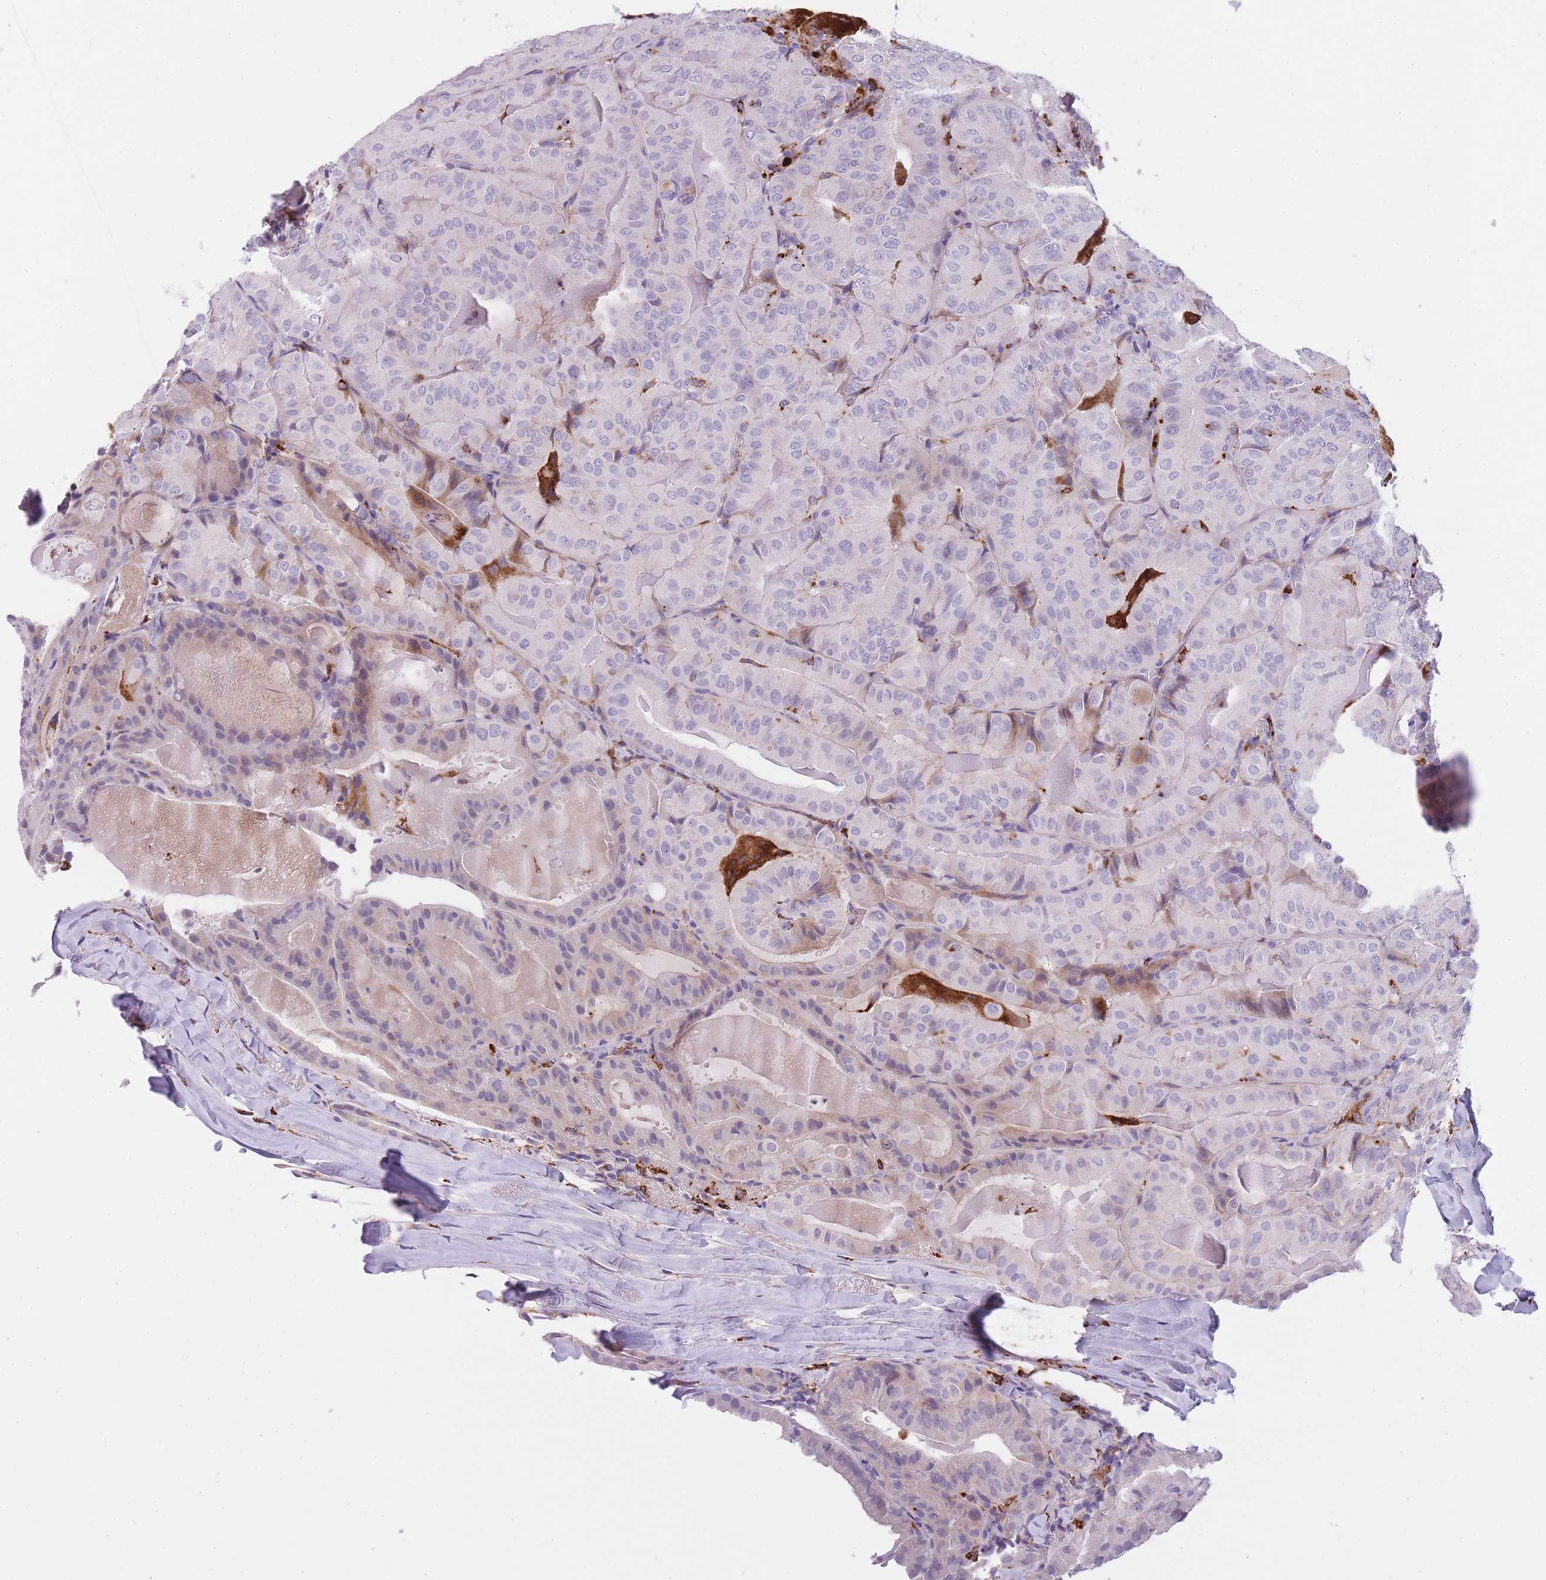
{"staining": {"intensity": "weak", "quantity": "25%-75%", "location": "cytoplasmic/membranous"}, "tissue": "thyroid cancer", "cell_type": "Tumor cells", "image_type": "cancer", "snomed": [{"axis": "morphology", "description": "Papillary adenocarcinoma, NOS"}, {"axis": "topography", "description": "Thyroid gland"}], "caption": "Protein expression analysis of thyroid cancer demonstrates weak cytoplasmic/membranous staining in approximately 25%-75% of tumor cells.", "gene": "GNAT1", "patient": {"sex": "female", "age": 68}}